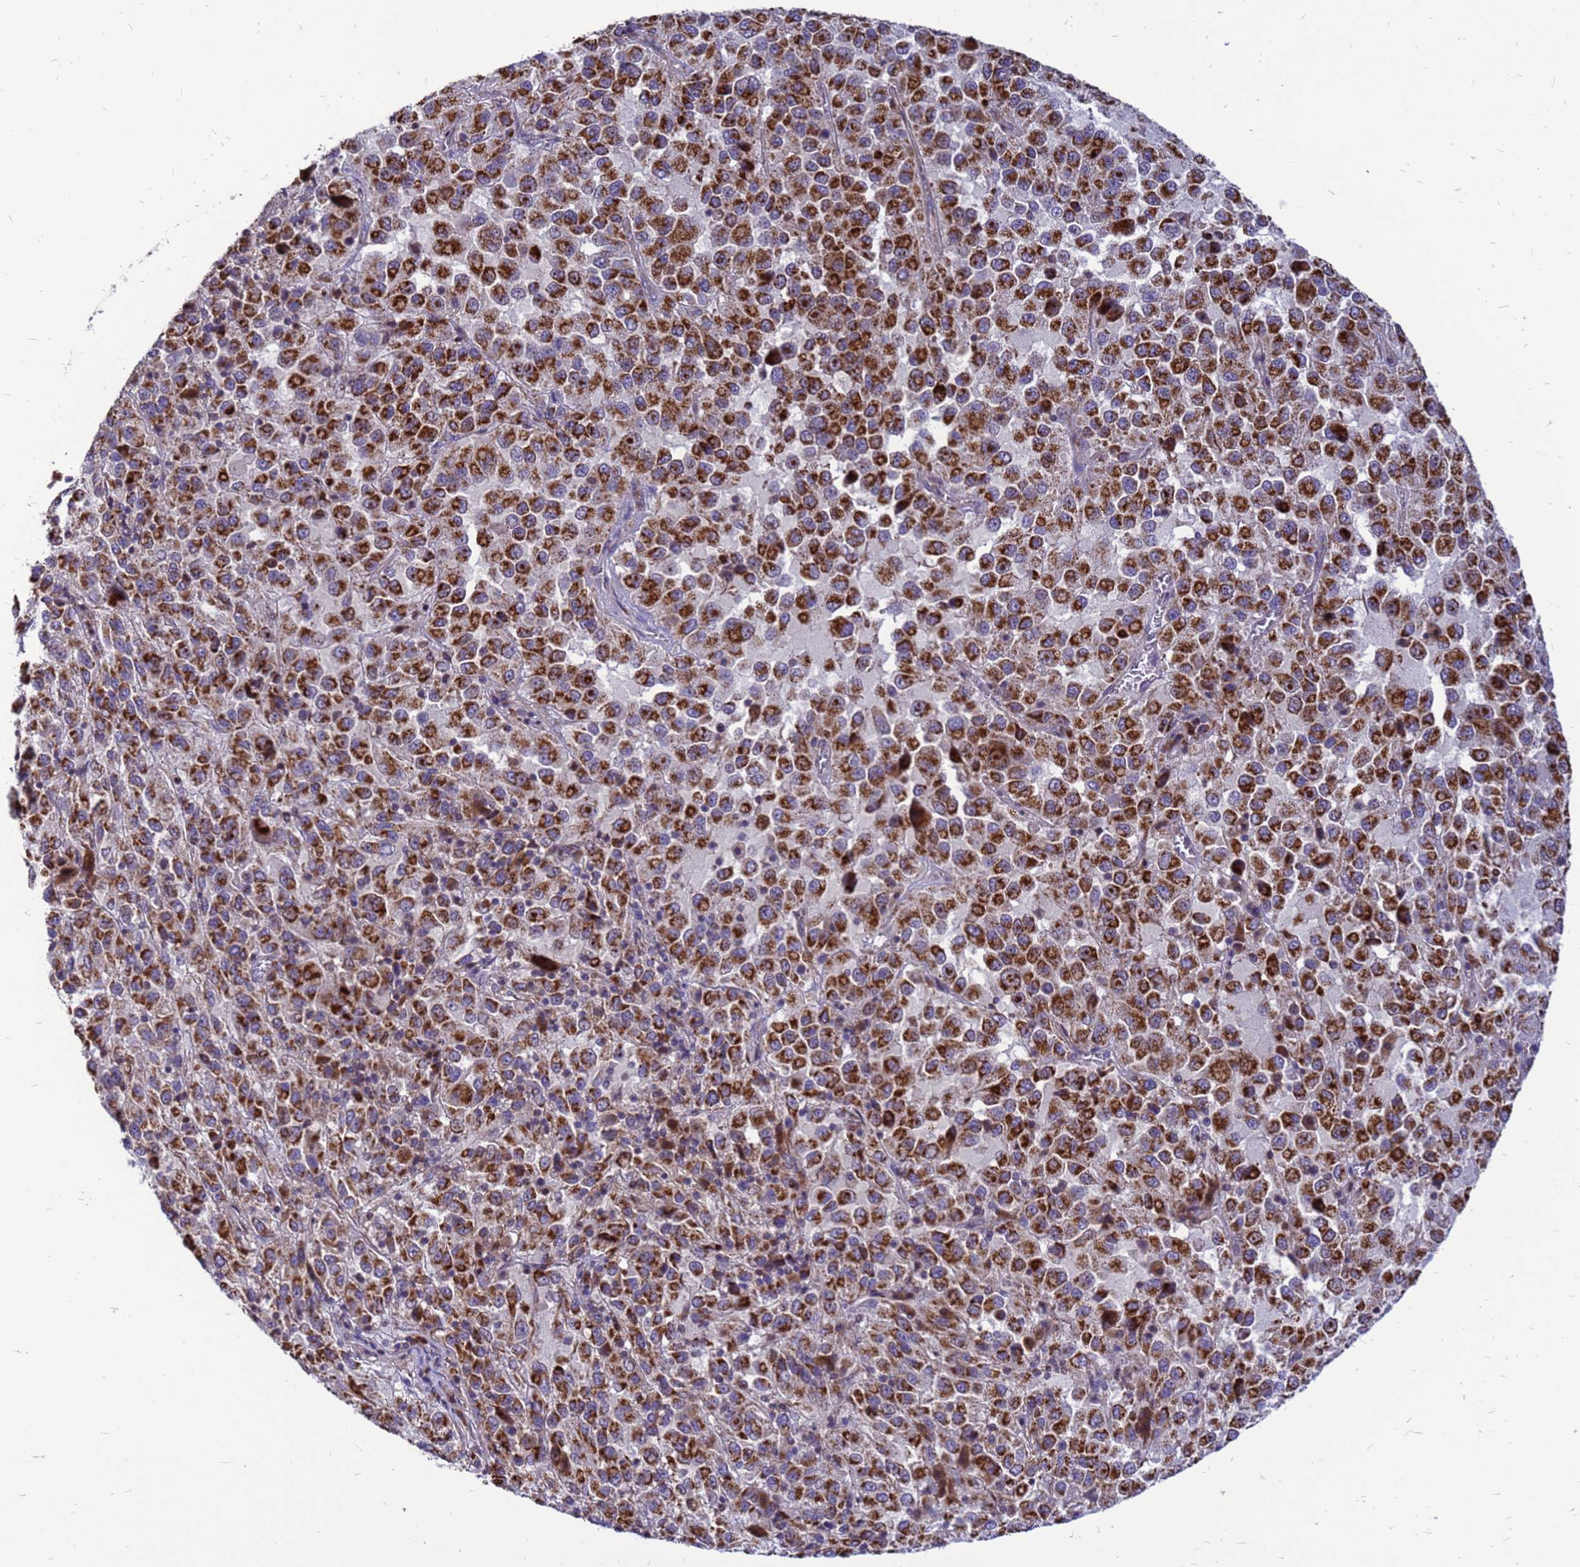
{"staining": {"intensity": "strong", "quantity": ">75%", "location": "cytoplasmic/membranous"}, "tissue": "melanoma", "cell_type": "Tumor cells", "image_type": "cancer", "snomed": [{"axis": "morphology", "description": "Malignant melanoma, Metastatic site"}, {"axis": "topography", "description": "Lung"}], "caption": "This histopathology image displays IHC staining of melanoma, with high strong cytoplasmic/membranous expression in approximately >75% of tumor cells.", "gene": "CMC4", "patient": {"sex": "male", "age": 64}}